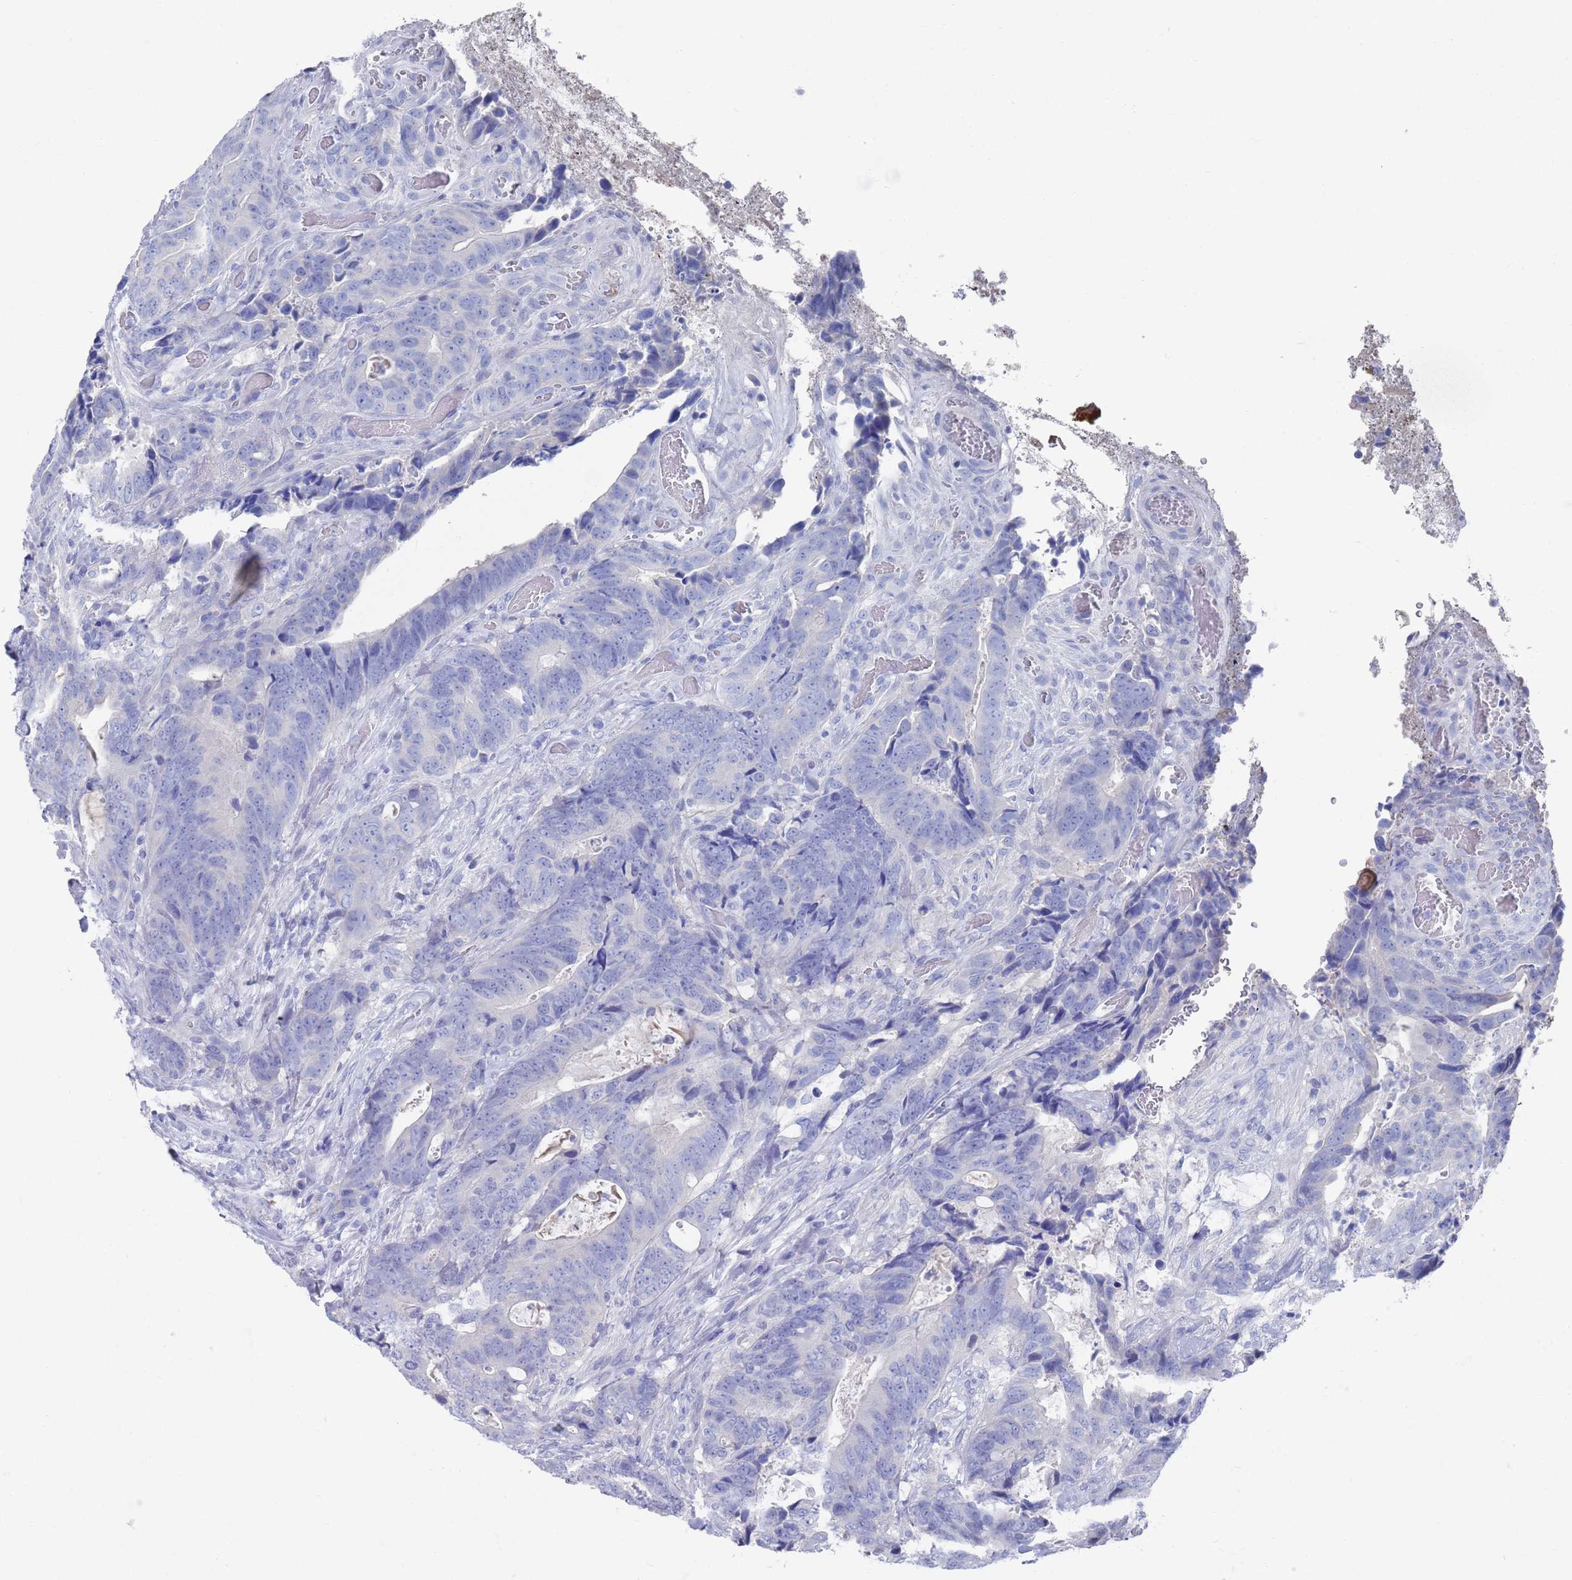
{"staining": {"intensity": "negative", "quantity": "none", "location": "none"}, "tissue": "colorectal cancer", "cell_type": "Tumor cells", "image_type": "cancer", "snomed": [{"axis": "morphology", "description": "Adenocarcinoma, NOS"}, {"axis": "topography", "description": "Colon"}], "caption": "Tumor cells are negative for brown protein staining in adenocarcinoma (colorectal).", "gene": "MTMR2", "patient": {"sex": "female", "age": 82}}